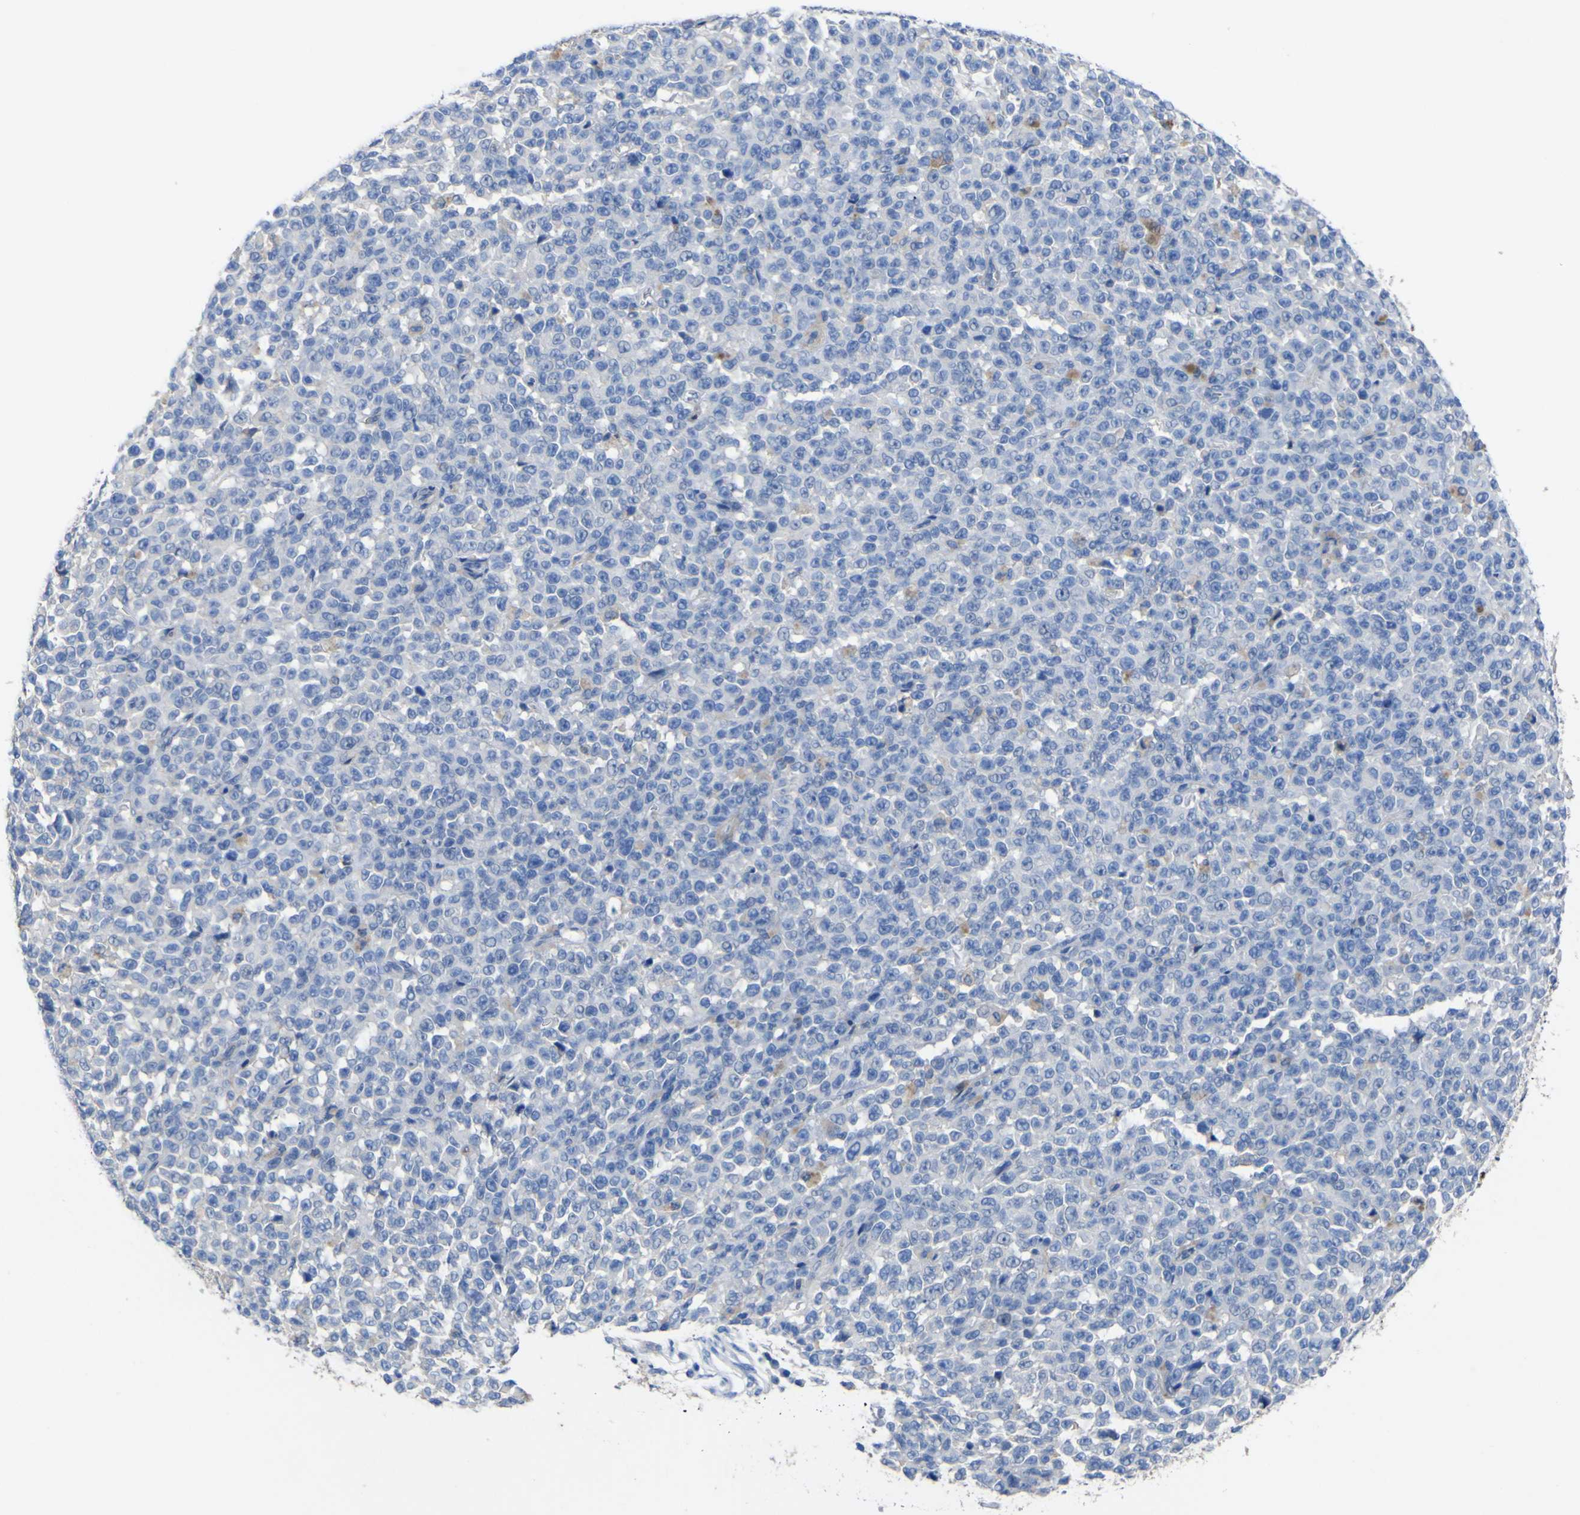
{"staining": {"intensity": "weak", "quantity": "<25%", "location": "cytoplasmic/membranous"}, "tissue": "melanoma", "cell_type": "Tumor cells", "image_type": "cancer", "snomed": [{"axis": "morphology", "description": "Malignant melanoma, NOS"}, {"axis": "topography", "description": "Skin"}], "caption": "Tumor cells are negative for brown protein staining in melanoma.", "gene": "AGO4", "patient": {"sex": "female", "age": 82}}